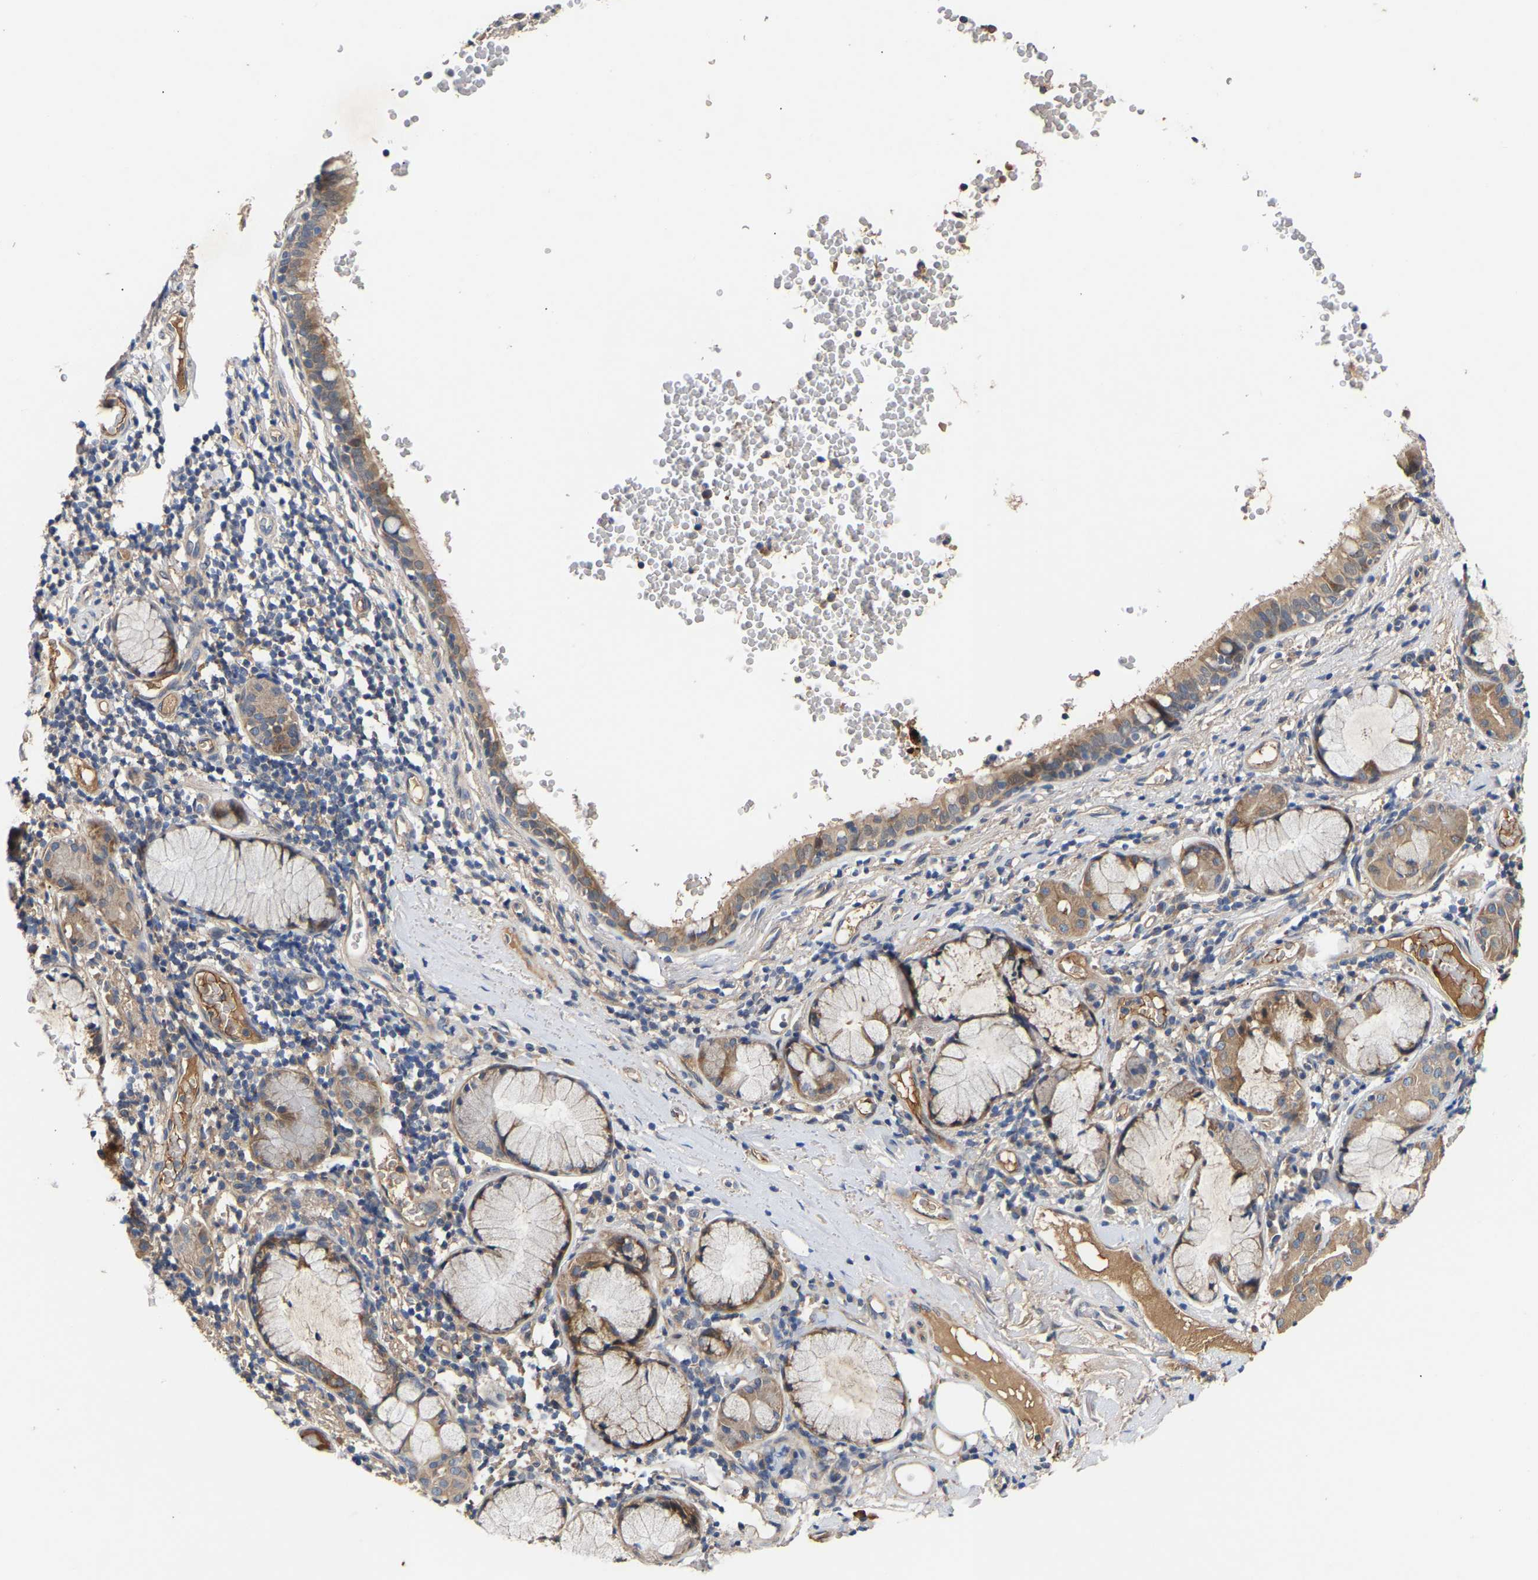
{"staining": {"intensity": "moderate", "quantity": ">75%", "location": "cytoplasmic/membranous"}, "tissue": "bronchus", "cell_type": "Respiratory epithelial cells", "image_type": "normal", "snomed": [{"axis": "morphology", "description": "Normal tissue, NOS"}, {"axis": "morphology", "description": "Inflammation, NOS"}, {"axis": "topography", "description": "Cartilage tissue"}, {"axis": "topography", "description": "Bronchus"}], "caption": "This histopathology image demonstrates immunohistochemistry staining of benign human bronchus, with medium moderate cytoplasmic/membranous expression in about >75% of respiratory epithelial cells.", "gene": "KASH5", "patient": {"sex": "male", "age": 77}}